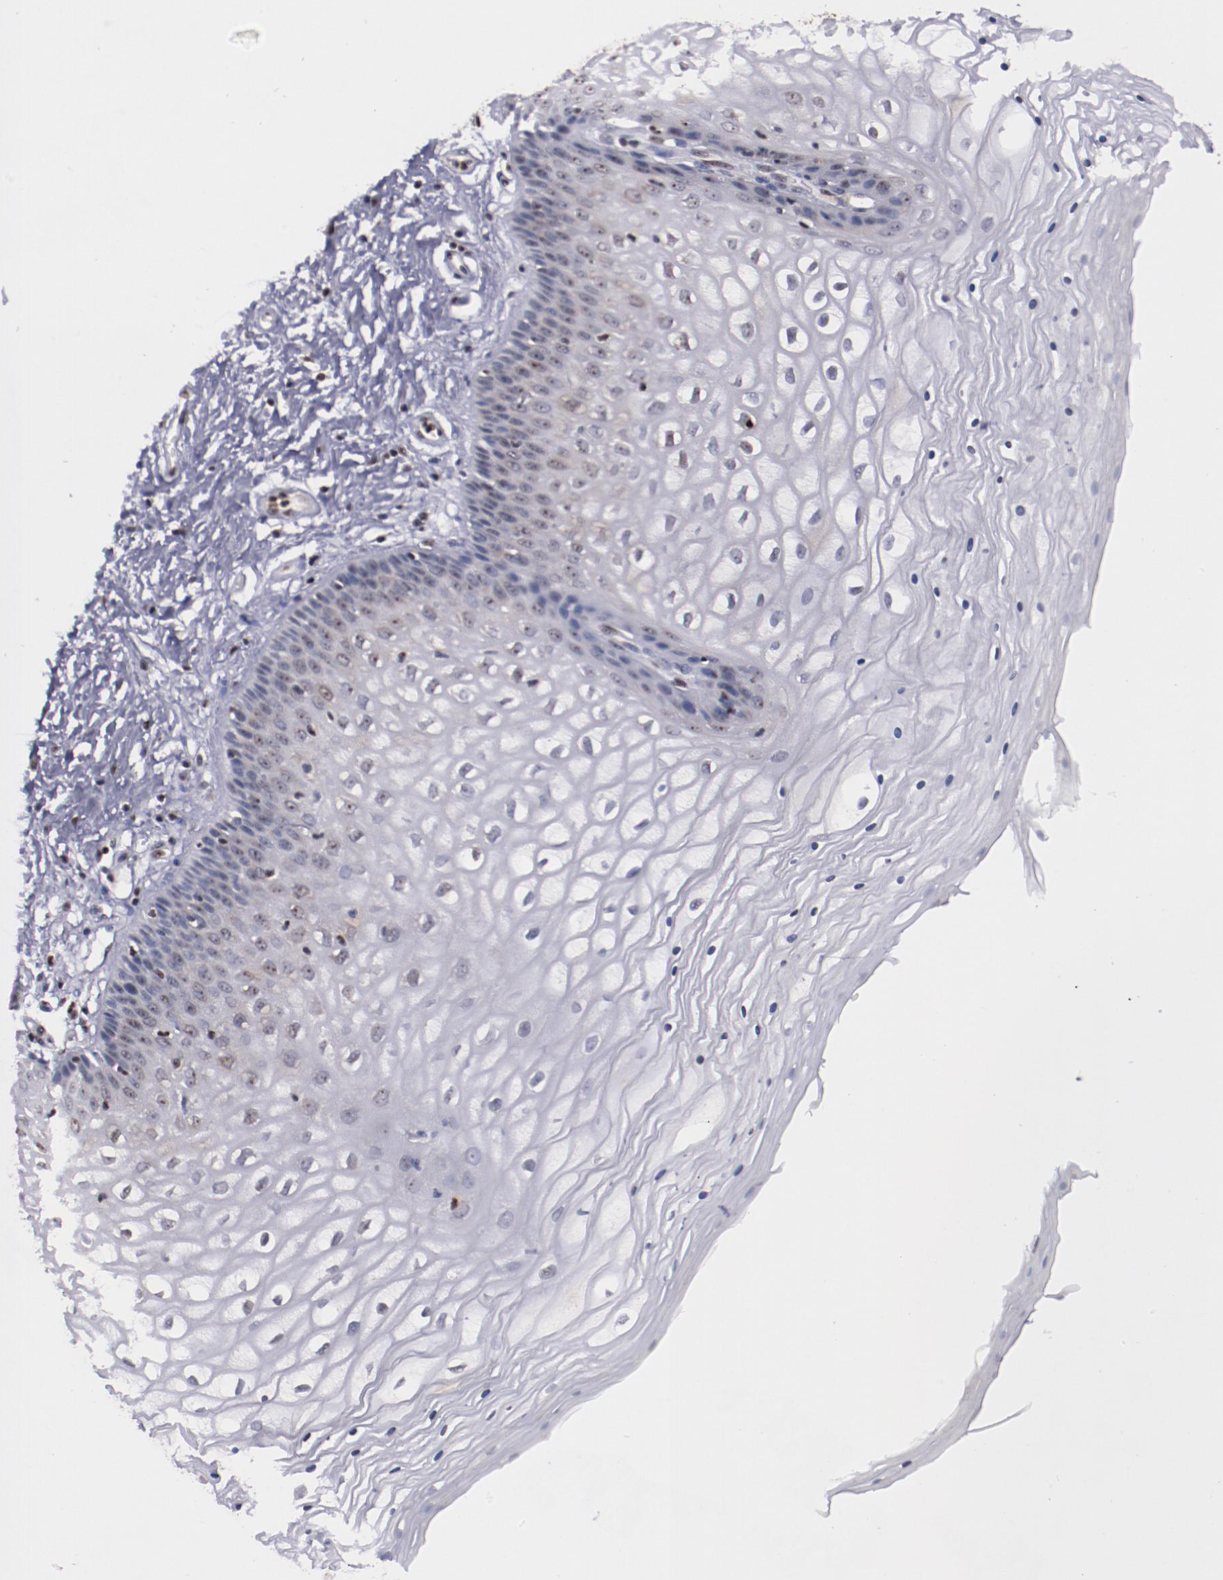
{"staining": {"intensity": "moderate", "quantity": "<25%", "location": "nuclear"}, "tissue": "vagina", "cell_type": "Squamous epithelial cells", "image_type": "normal", "snomed": [{"axis": "morphology", "description": "Normal tissue, NOS"}, {"axis": "topography", "description": "Vagina"}], "caption": "High-magnification brightfield microscopy of normal vagina stained with DAB (brown) and counterstained with hematoxylin (blue). squamous epithelial cells exhibit moderate nuclear expression is identified in about<25% of cells.", "gene": "DDX24", "patient": {"sex": "female", "age": 34}}